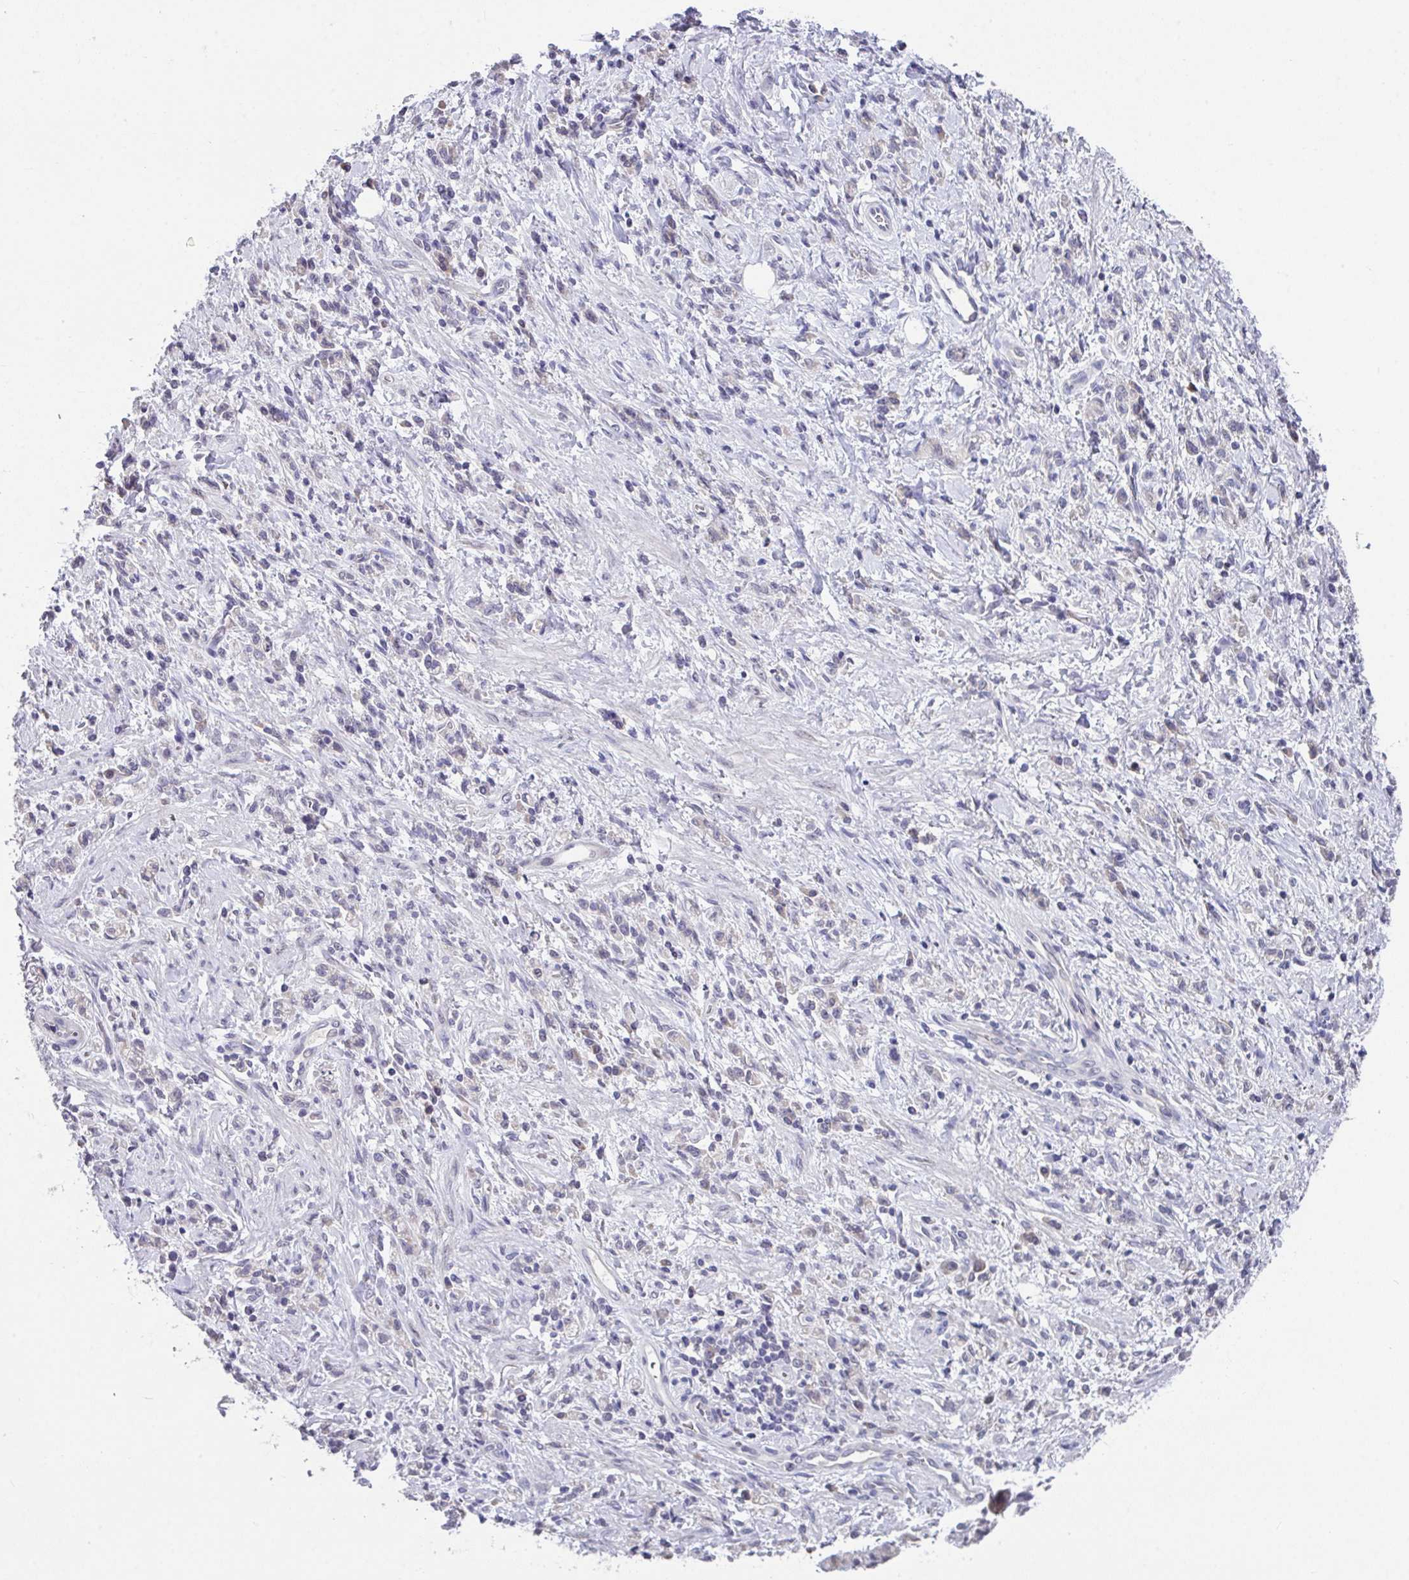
{"staining": {"intensity": "negative", "quantity": "none", "location": "none"}, "tissue": "stomach cancer", "cell_type": "Tumor cells", "image_type": "cancer", "snomed": [{"axis": "morphology", "description": "Adenocarcinoma, NOS"}, {"axis": "topography", "description": "Stomach"}], "caption": "Stomach cancer (adenocarcinoma) stained for a protein using immunohistochemistry shows no staining tumor cells.", "gene": "GLTPD2", "patient": {"sex": "male", "age": 77}}